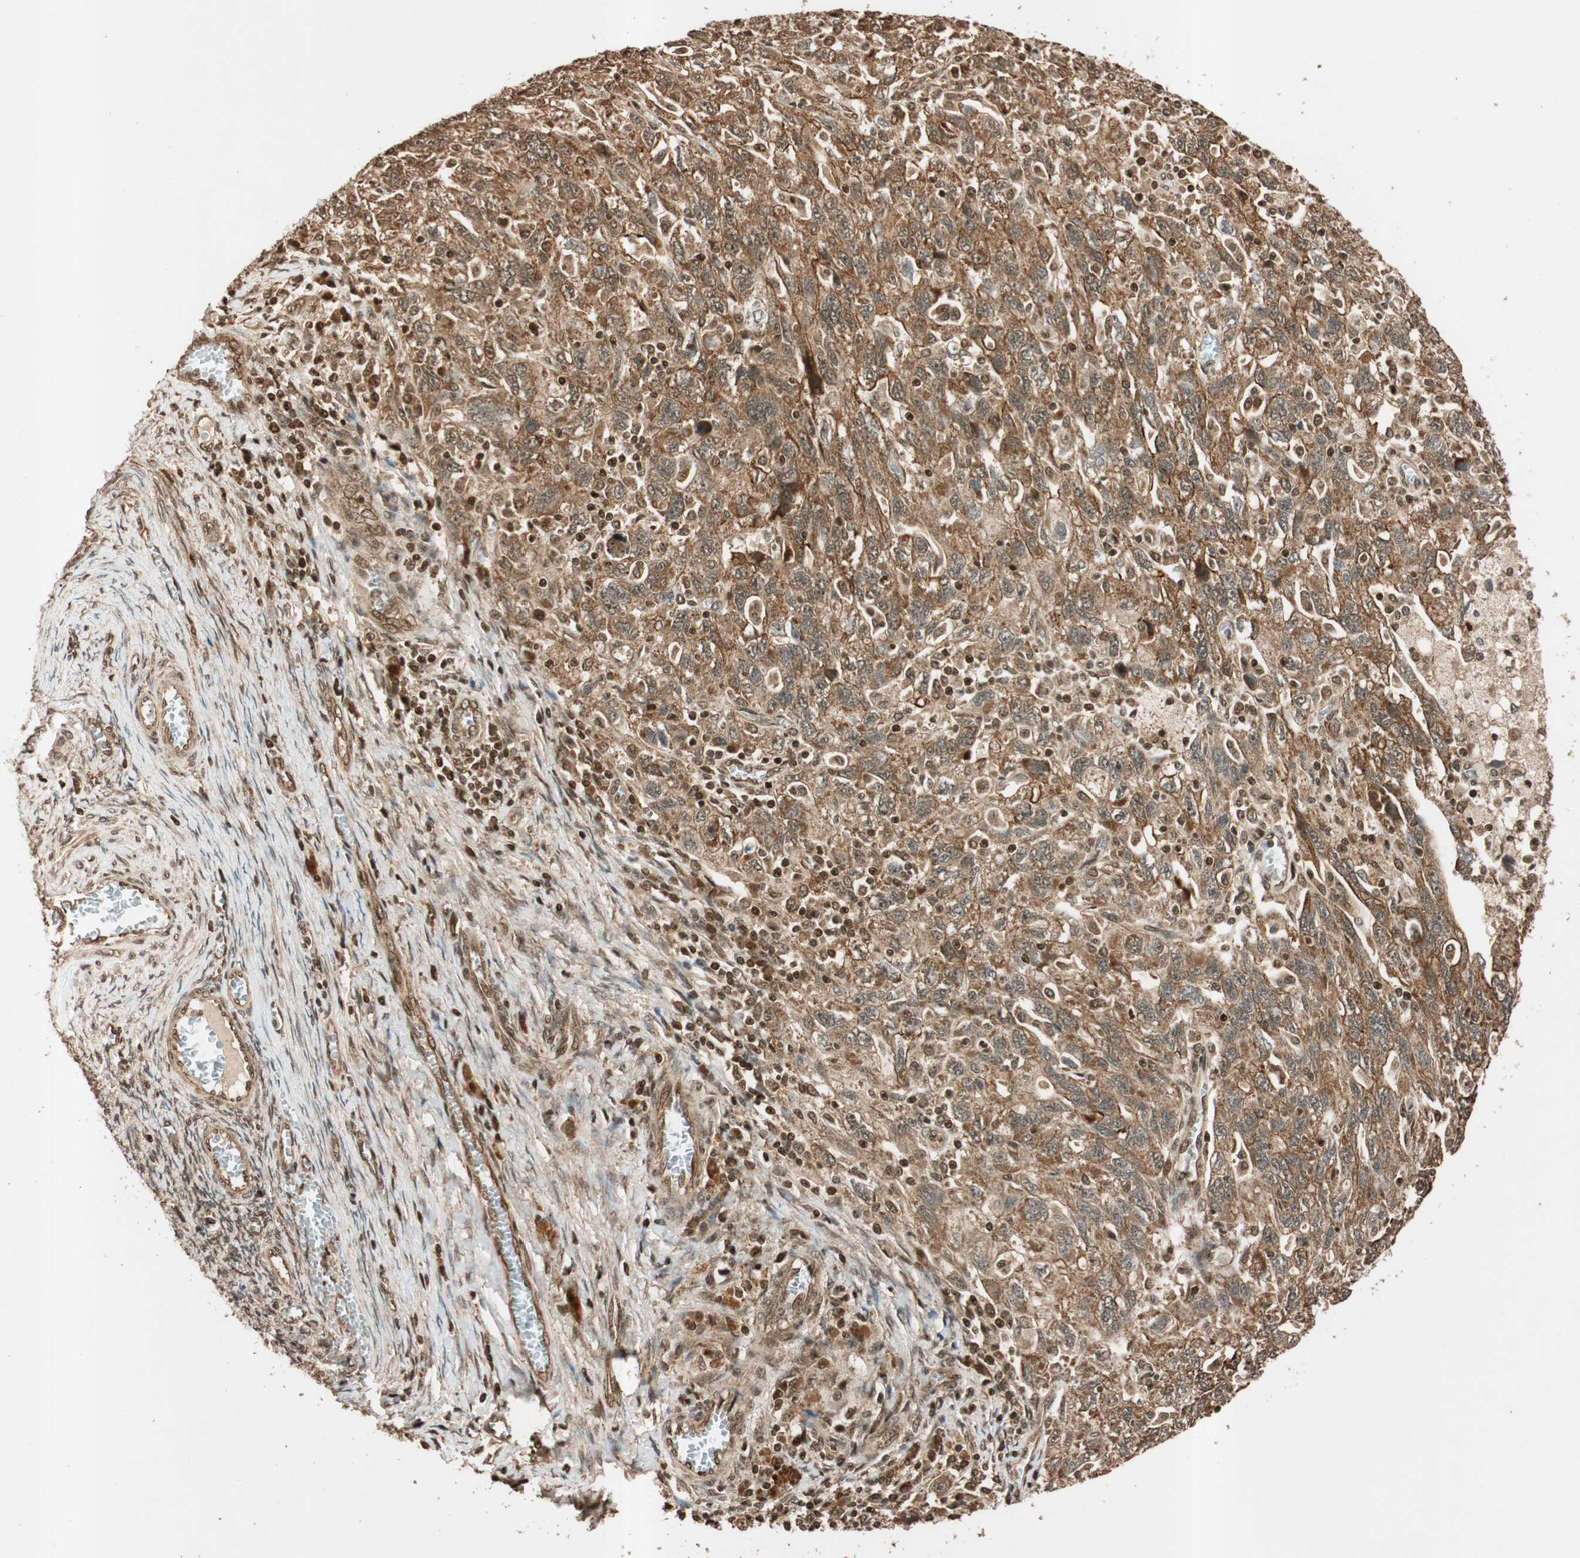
{"staining": {"intensity": "moderate", "quantity": ">75%", "location": "cytoplasmic/membranous"}, "tissue": "ovarian cancer", "cell_type": "Tumor cells", "image_type": "cancer", "snomed": [{"axis": "morphology", "description": "Carcinoma, NOS"}, {"axis": "morphology", "description": "Cystadenocarcinoma, serous, NOS"}, {"axis": "topography", "description": "Ovary"}], "caption": "Tumor cells show medium levels of moderate cytoplasmic/membranous expression in about >75% of cells in ovarian cancer. (DAB = brown stain, brightfield microscopy at high magnification).", "gene": "ALKBH5", "patient": {"sex": "female", "age": 69}}